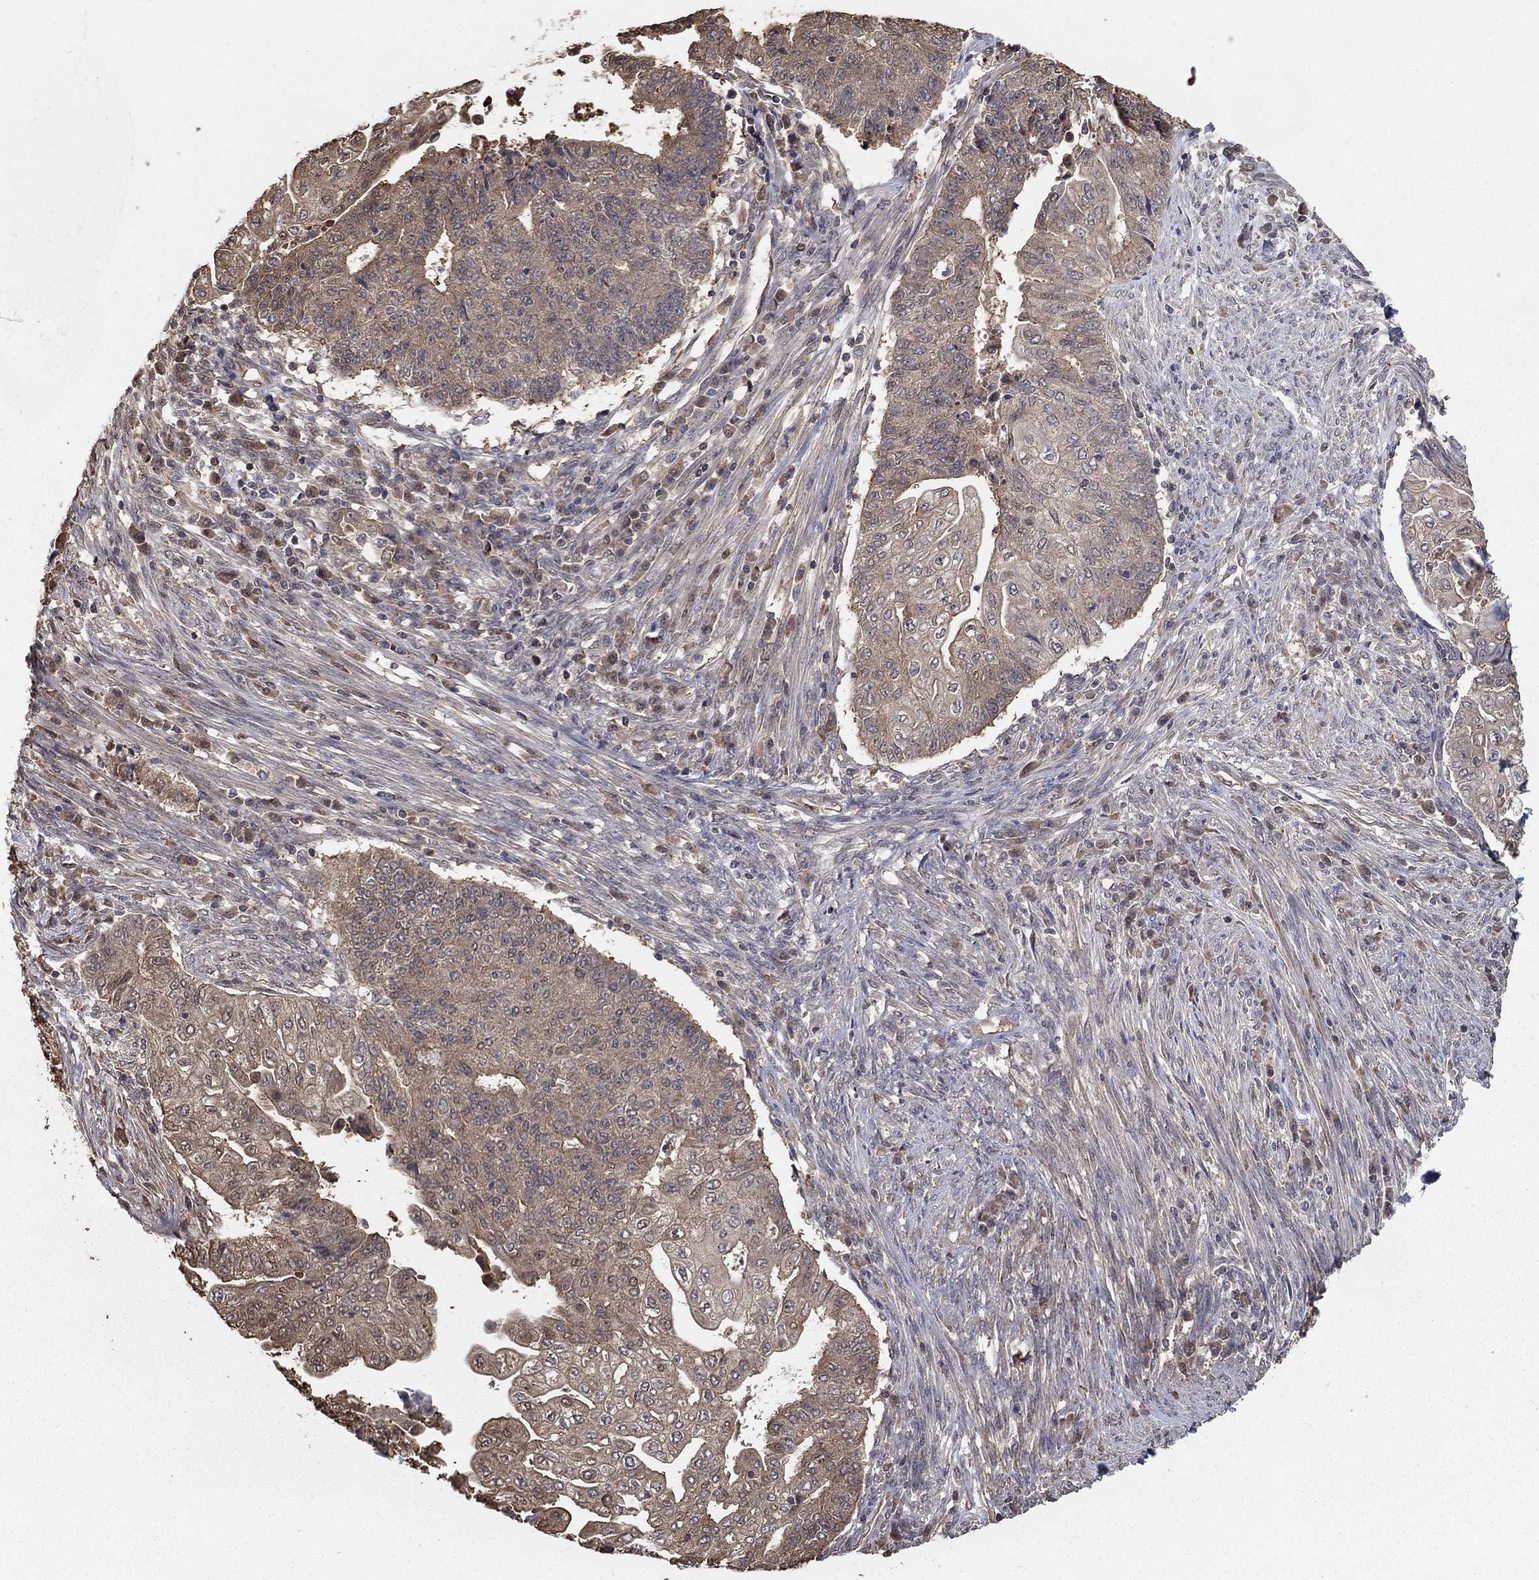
{"staining": {"intensity": "moderate", "quantity": "<25%", "location": "cytoplasmic/membranous"}, "tissue": "endometrial cancer", "cell_type": "Tumor cells", "image_type": "cancer", "snomed": [{"axis": "morphology", "description": "Adenocarcinoma, NOS"}, {"axis": "topography", "description": "Uterus"}, {"axis": "topography", "description": "Endometrium"}], "caption": "Immunohistochemical staining of adenocarcinoma (endometrial) shows moderate cytoplasmic/membranous protein positivity in approximately <25% of tumor cells.", "gene": "RNF114", "patient": {"sex": "female", "age": 54}}